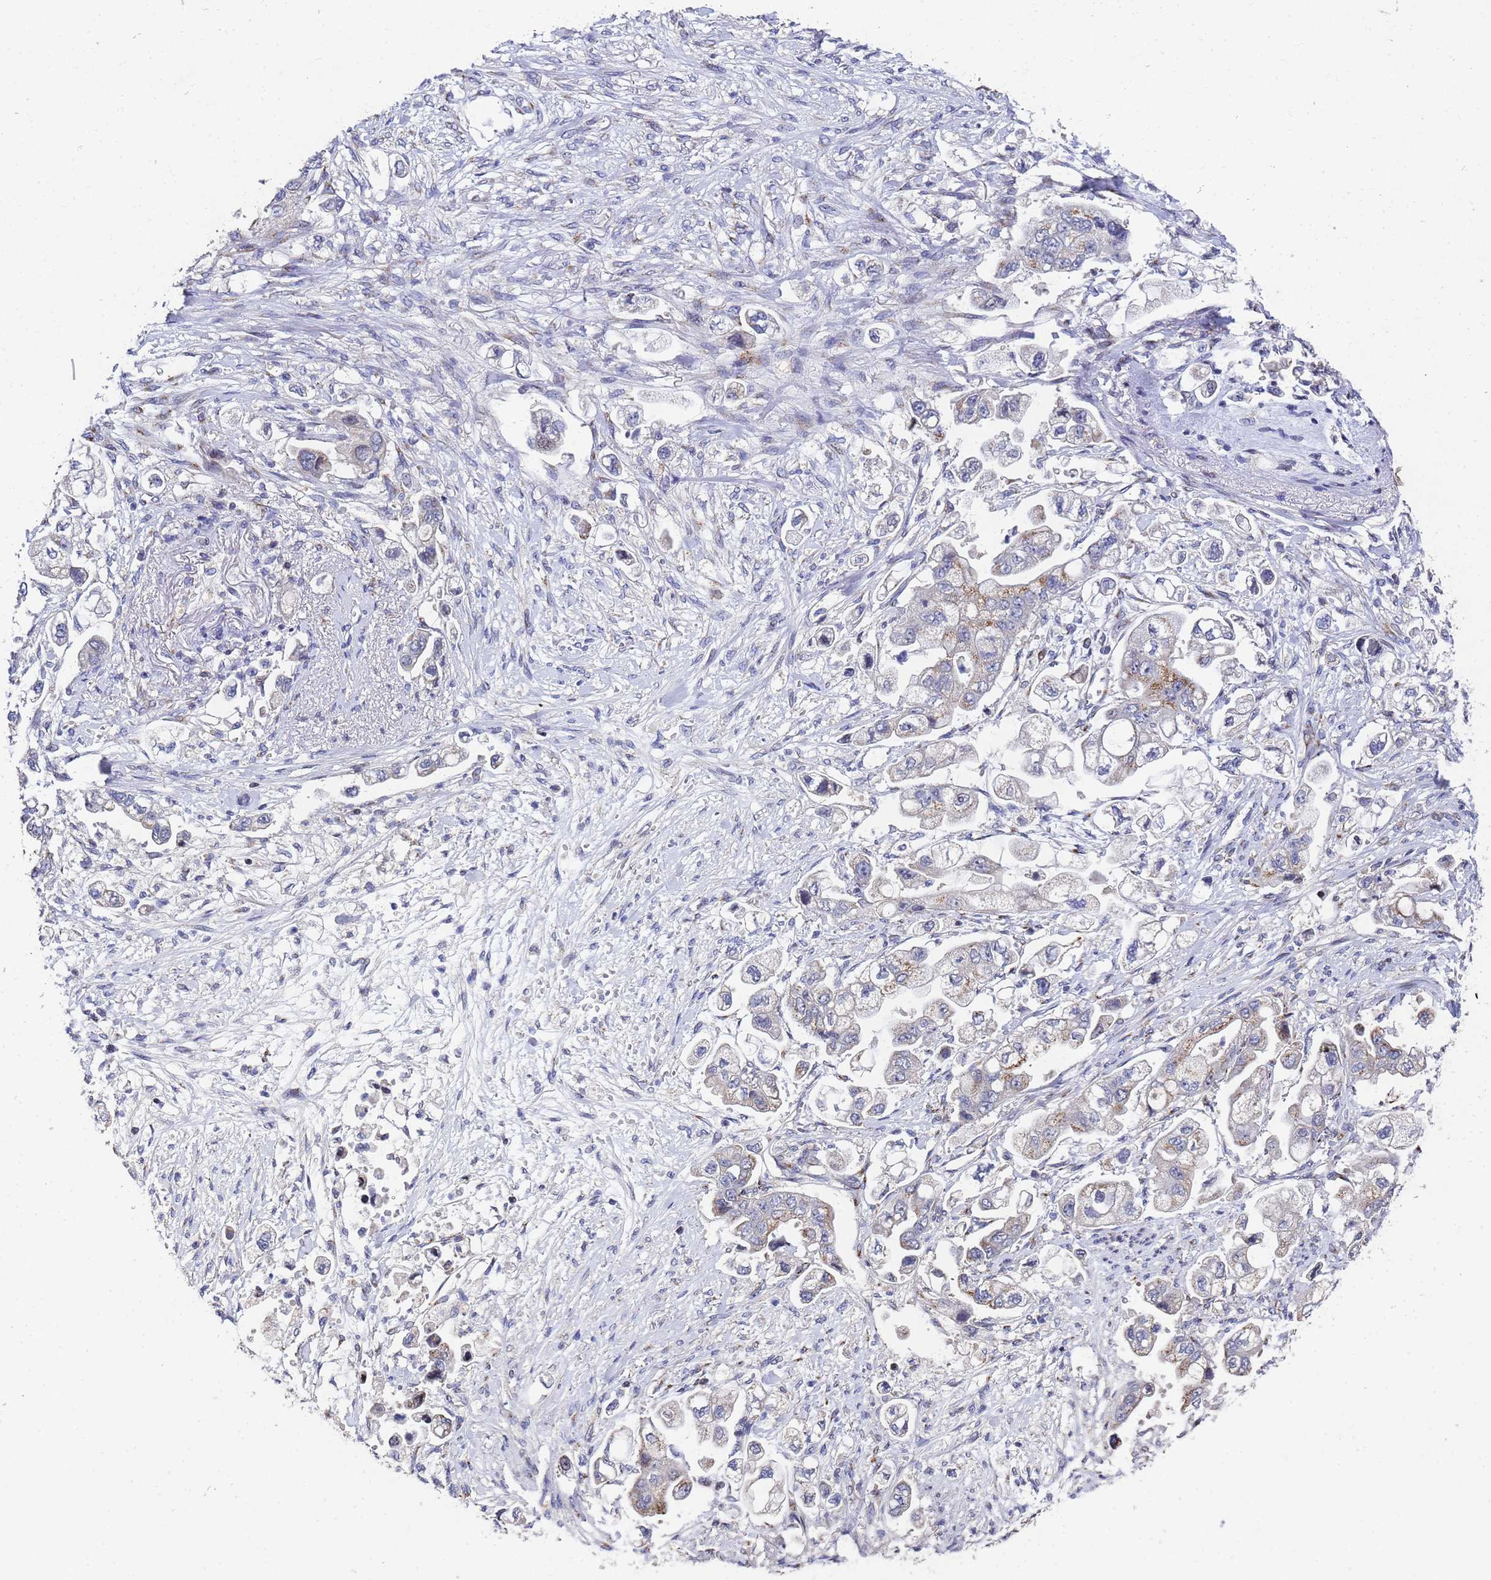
{"staining": {"intensity": "moderate", "quantity": "25%-75%", "location": "cytoplasmic/membranous"}, "tissue": "stomach cancer", "cell_type": "Tumor cells", "image_type": "cancer", "snomed": [{"axis": "morphology", "description": "Adenocarcinoma, NOS"}, {"axis": "topography", "description": "Stomach"}], "caption": "Moderate cytoplasmic/membranous protein staining is seen in approximately 25%-75% of tumor cells in stomach adenocarcinoma.", "gene": "NSUN6", "patient": {"sex": "male", "age": 62}}